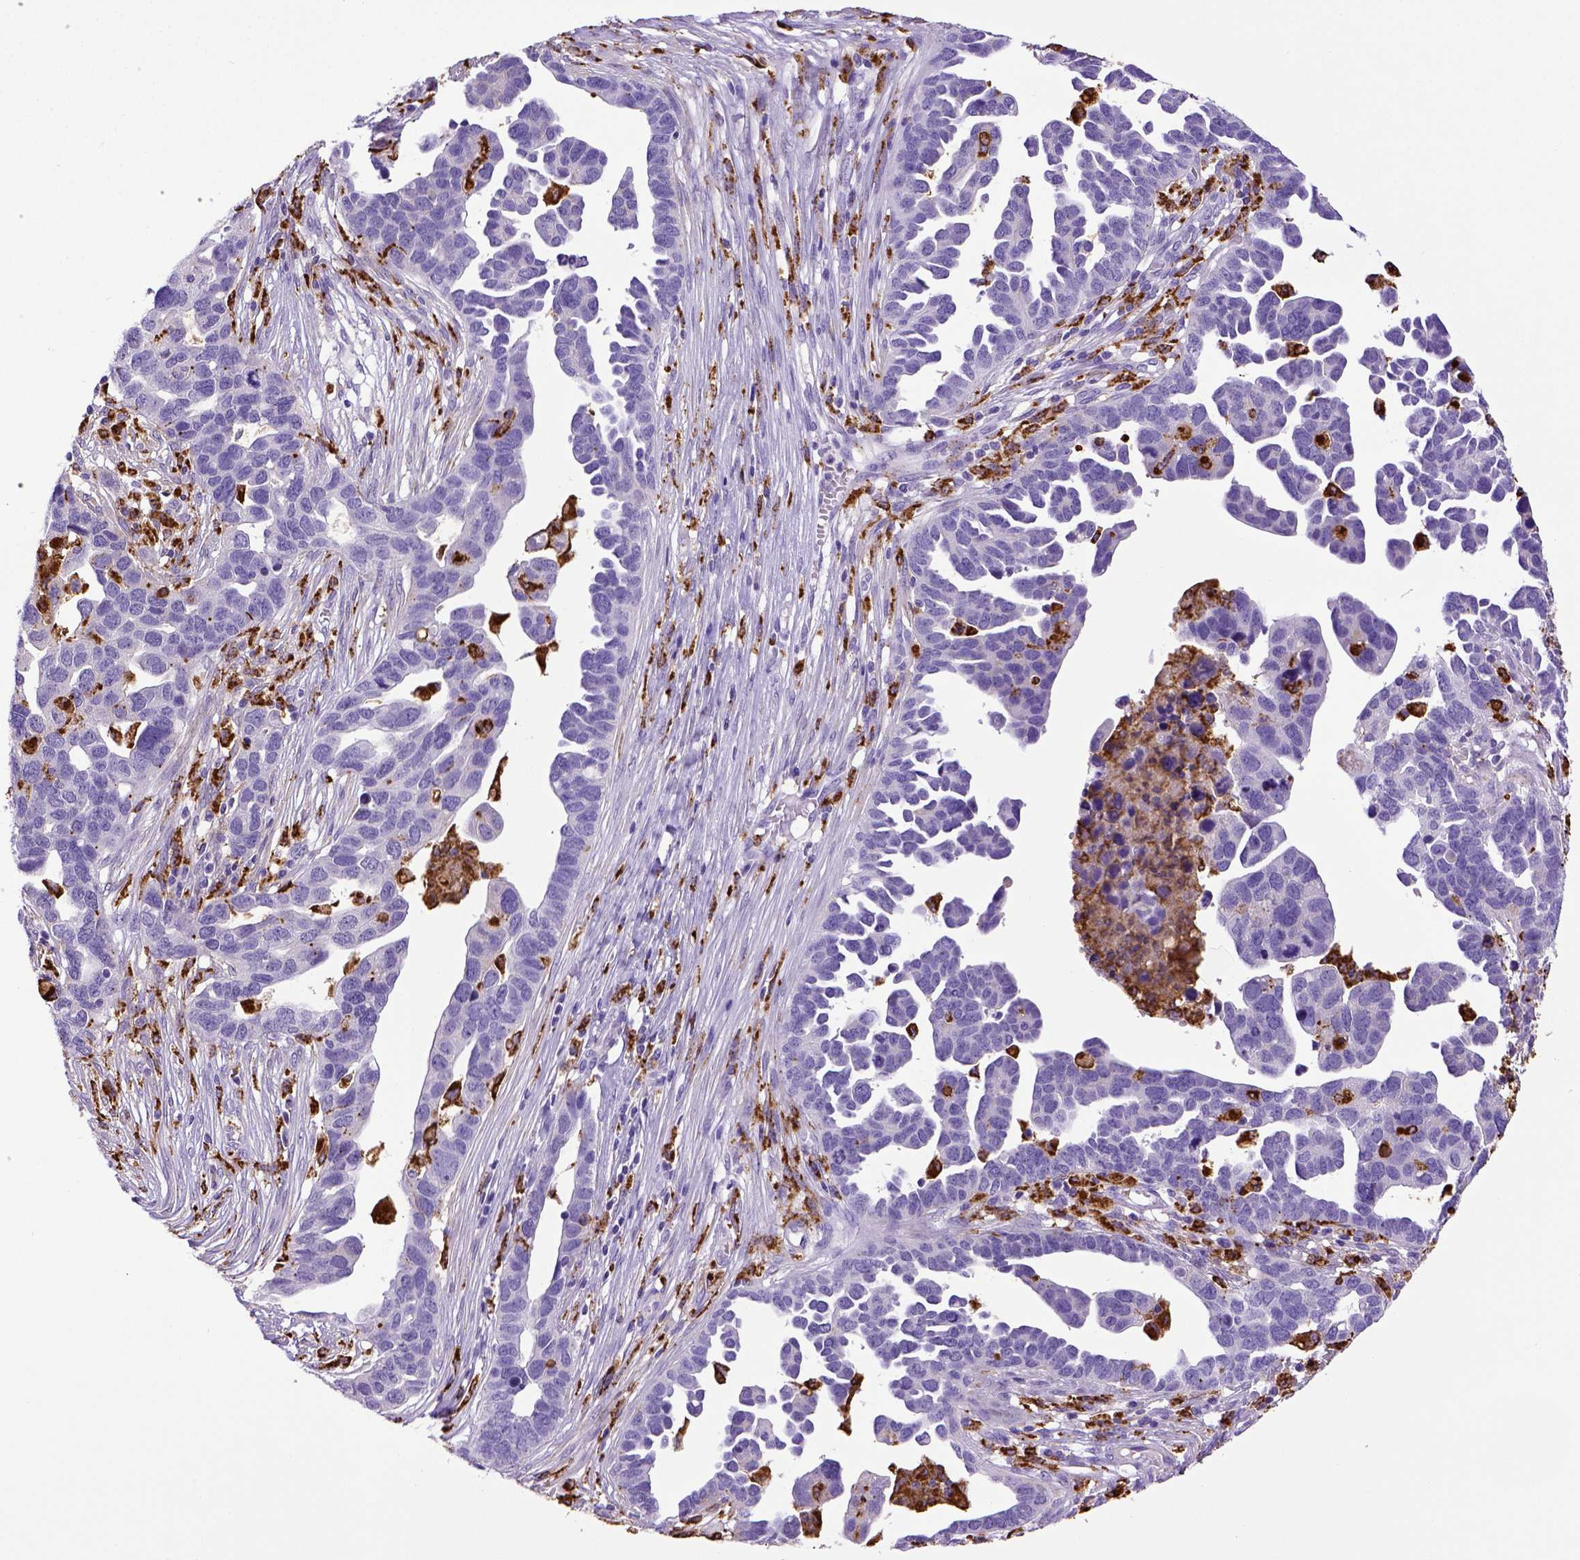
{"staining": {"intensity": "negative", "quantity": "none", "location": "none"}, "tissue": "ovarian cancer", "cell_type": "Tumor cells", "image_type": "cancer", "snomed": [{"axis": "morphology", "description": "Cystadenocarcinoma, serous, NOS"}, {"axis": "topography", "description": "Ovary"}], "caption": "Immunohistochemical staining of ovarian cancer (serous cystadenocarcinoma) demonstrates no significant staining in tumor cells.", "gene": "CD68", "patient": {"sex": "female", "age": 54}}